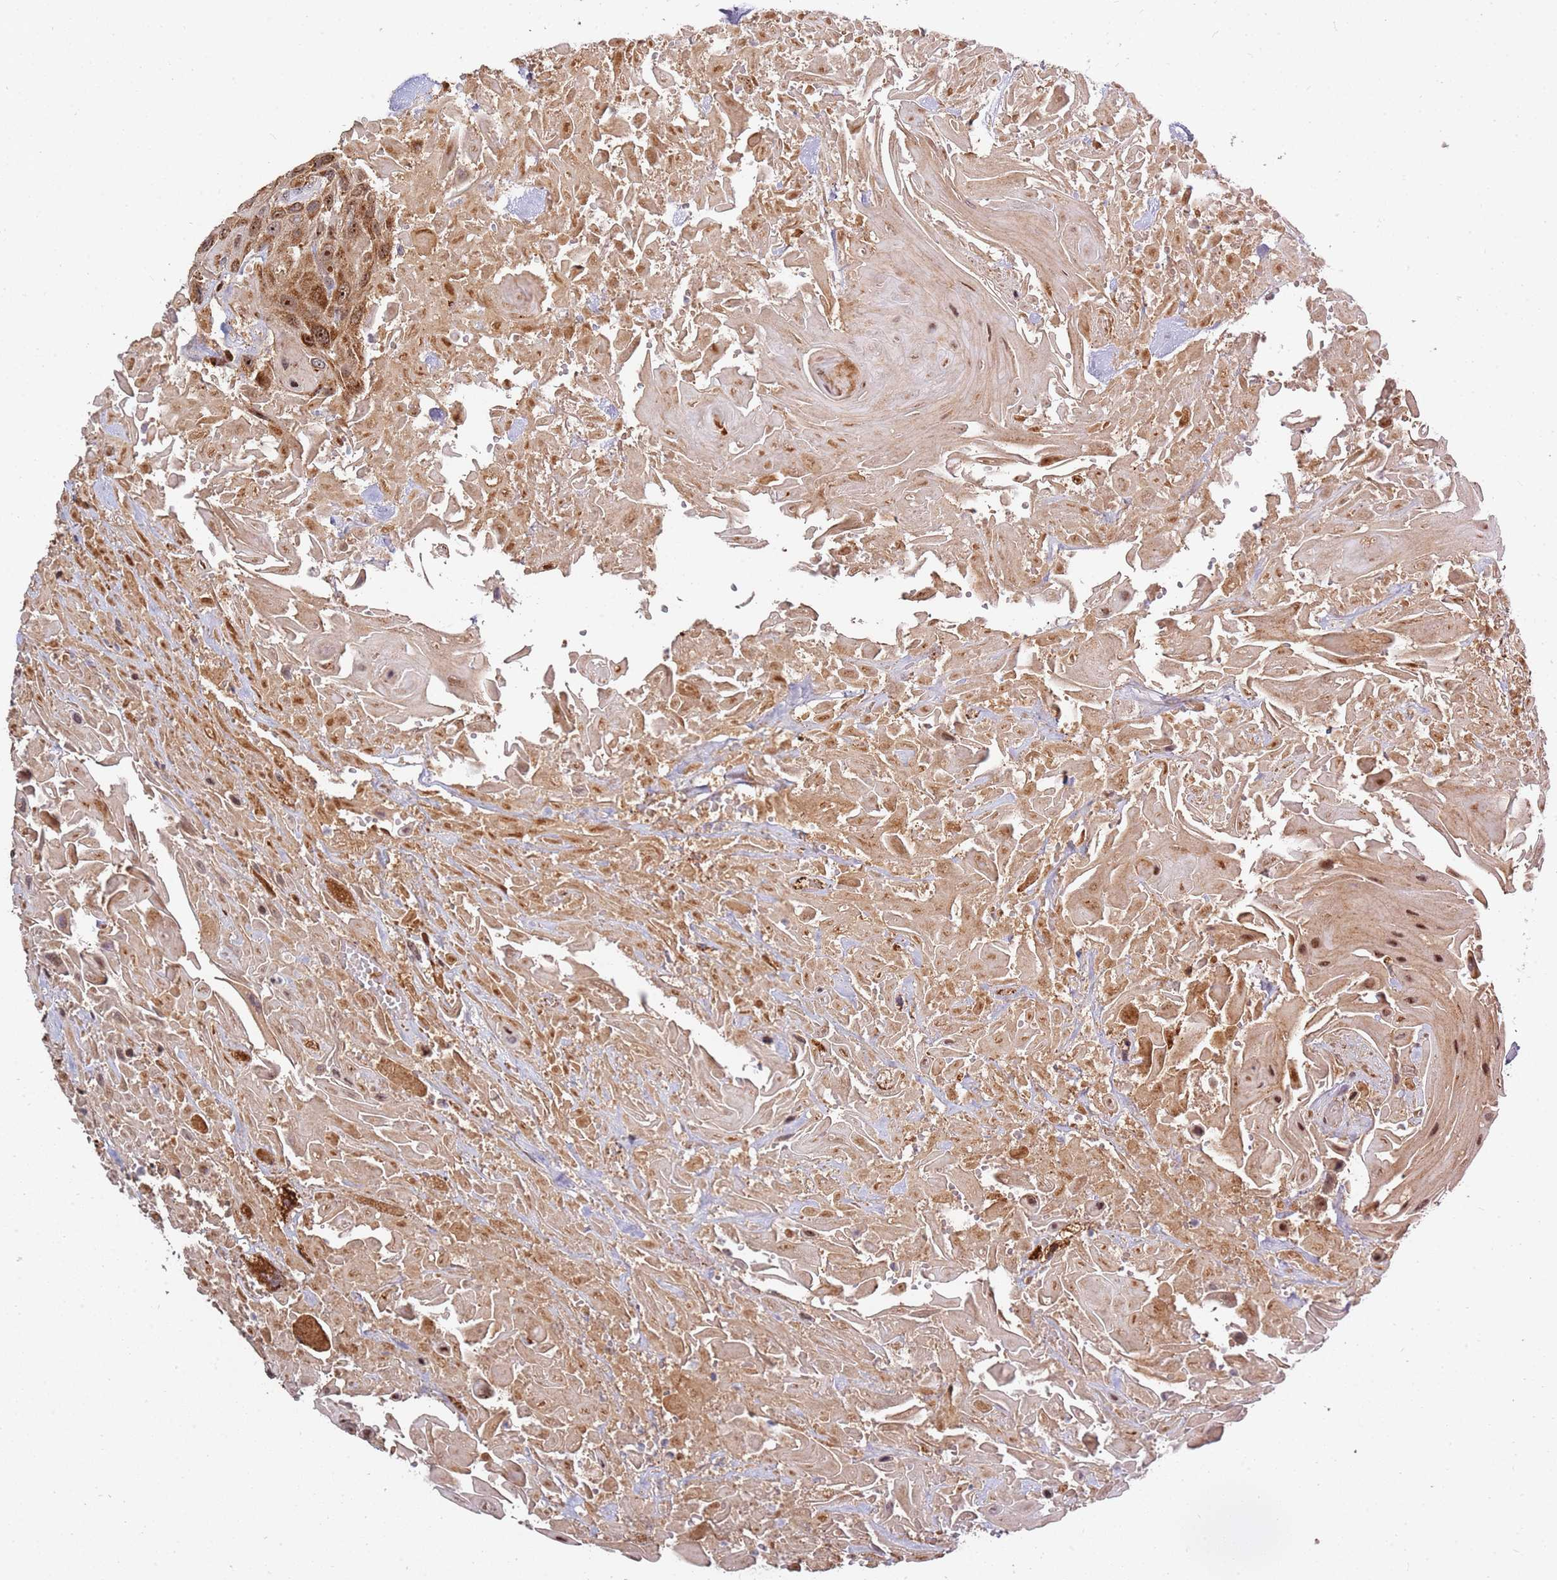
{"staining": {"intensity": "moderate", "quantity": ">75%", "location": "cytoplasmic/membranous,nuclear"}, "tissue": "head and neck cancer", "cell_type": "Tumor cells", "image_type": "cancer", "snomed": [{"axis": "morphology", "description": "Squamous cell carcinoma, NOS"}, {"axis": "topography", "description": "Head-Neck"}], "caption": "High-magnification brightfield microscopy of squamous cell carcinoma (head and neck) stained with DAB (3,3'-diaminobenzidine) (brown) and counterstained with hematoxylin (blue). tumor cells exhibit moderate cytoplasmic/membranous and nuclear expression is seen in approximately>75% of cells. The staining is performed using DAB brown chromogen to label protein expression. The nuclei are counter-stained blue using hematoxylin.", "gene": "KIF25", "patient": {"sex": "male", "age": 81}}